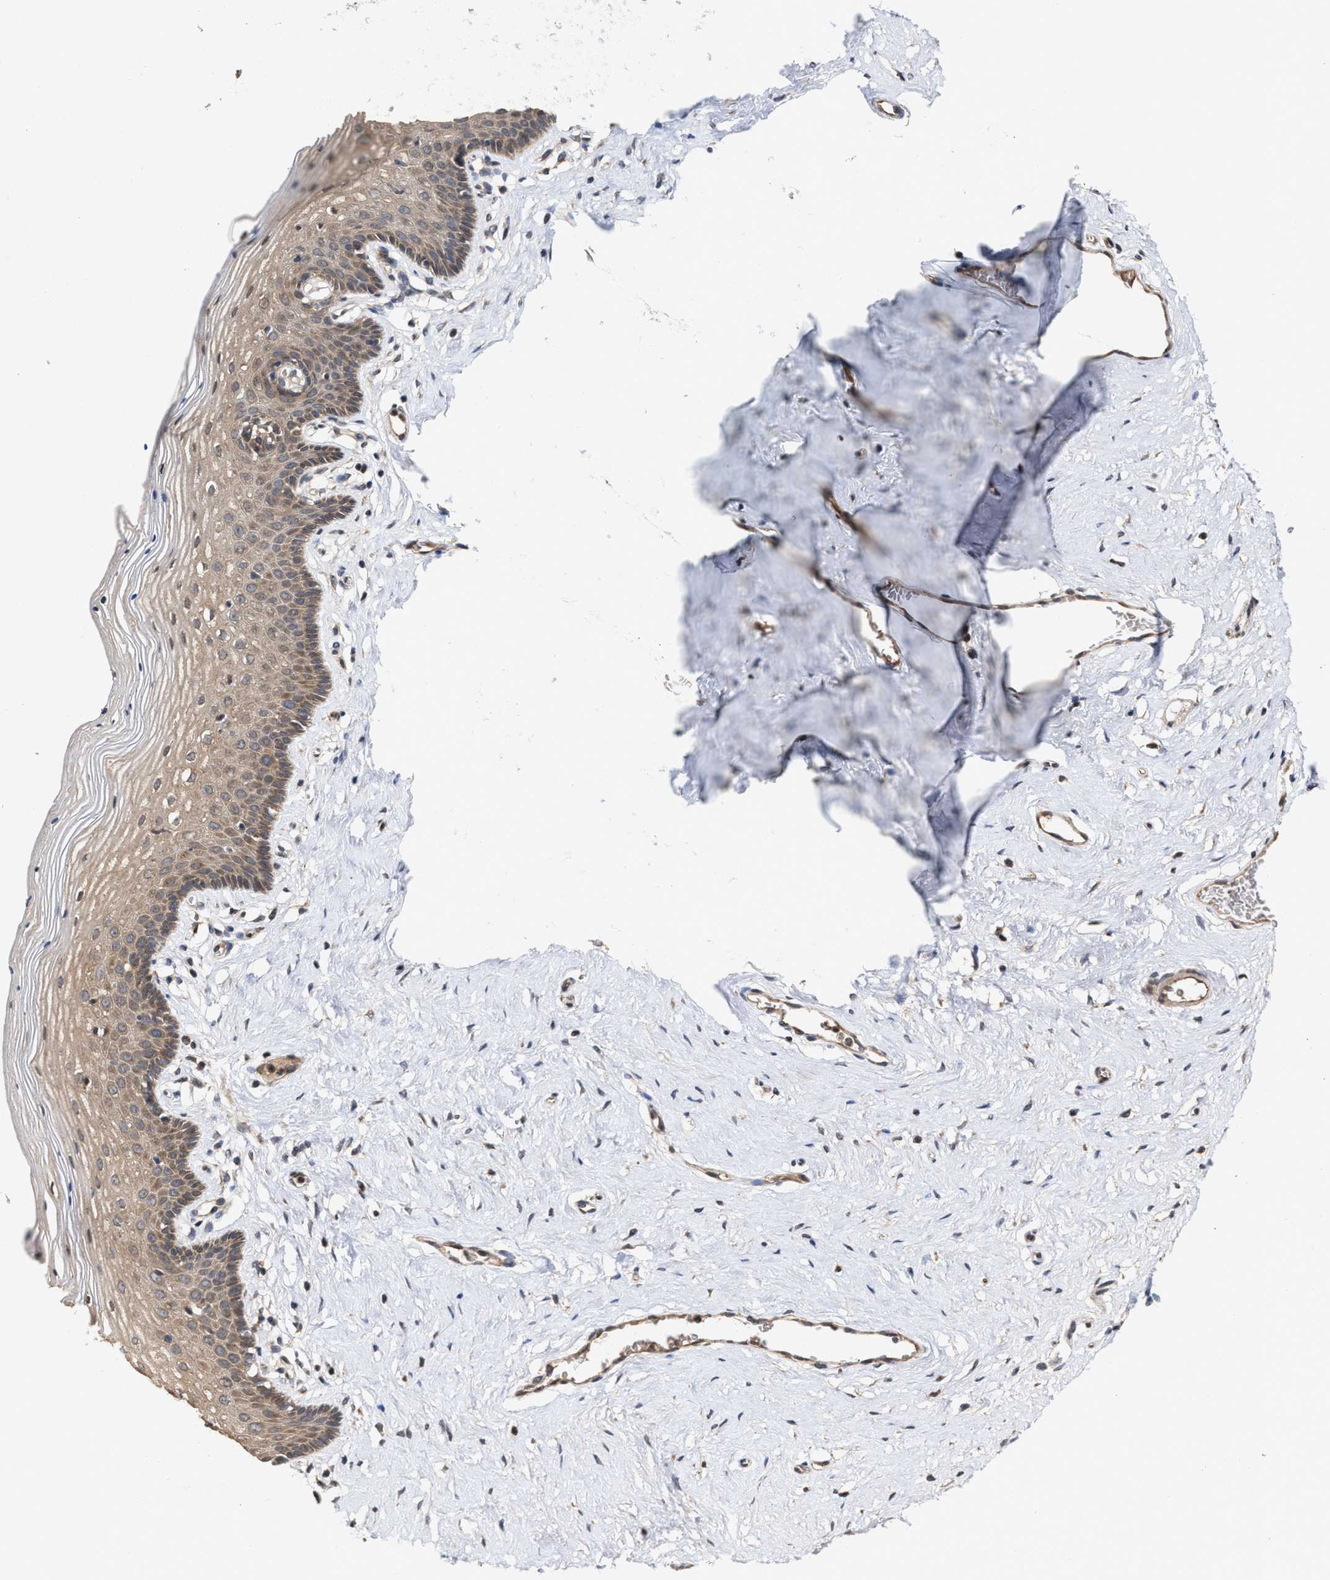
{"staining": {"intensity": "moderate", "quantity": ">75%", "location": "cytoplasmic/membranous"}, "tissue": "vagina", "cell_type": "Squamous epithelial cells", "image_type": "normal", "snomed": [{"axis": "morphology", "description": "Normal tissue, NOS"}, {"axis": "topography", "description": "Vagina"}], "caption": "IHC (DAB) staining of unremarkable human vagina demonstrates moderate cytoplasmic/membranous protein expression in approximately >75% of squamous epithelial cells. Immunohistochemistry stains the protein in brown and the nuclei are stained blue.", "gene": "SAR1A", "patient": {"sex": "female", "age": 32}}